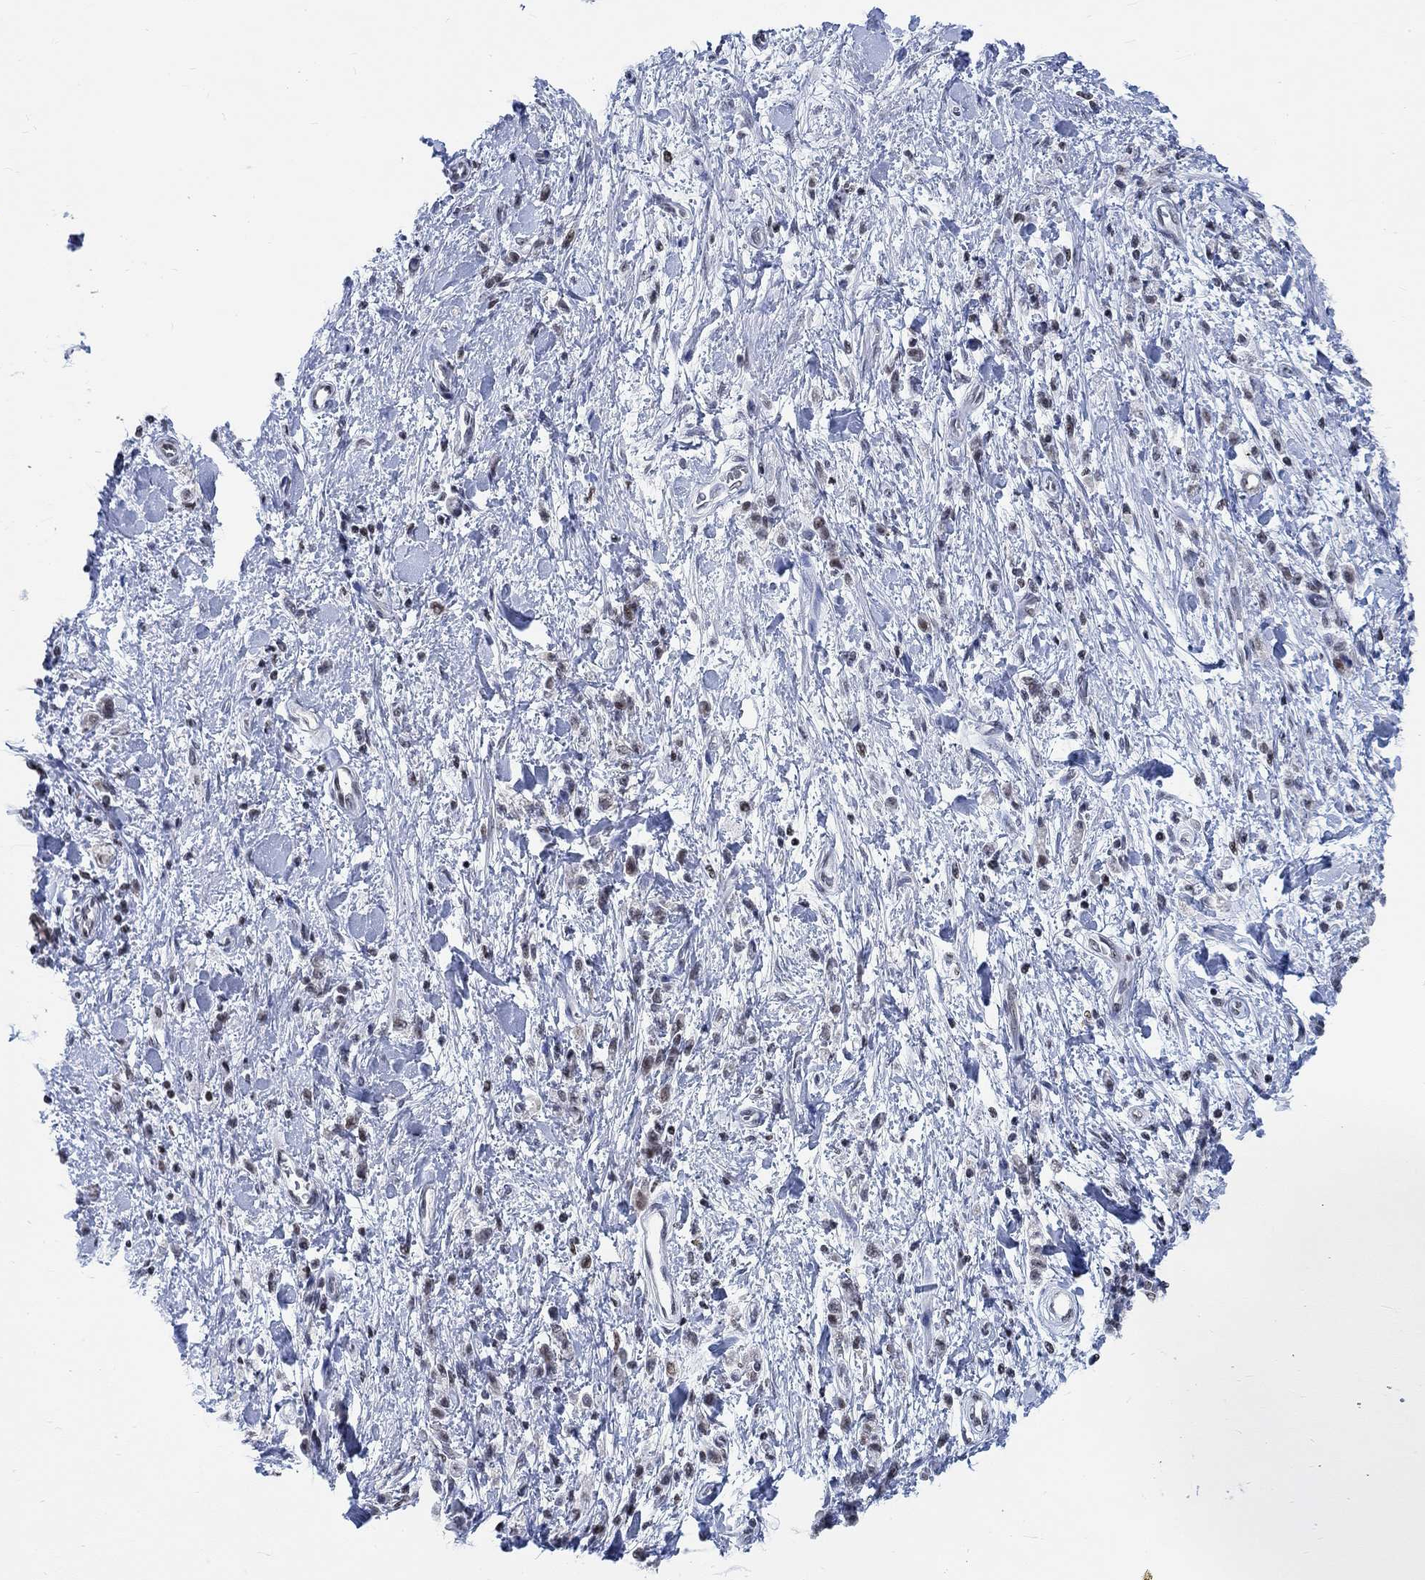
{"staining": {"intensity": "negative", "quantity": "none", "location": "none"}, "tissue": "stomach cancer", "cell_type": "Tumor cells", "image_type": "cancer", "snomed": [{"axis": "morphology", "description": "Adenocarcinoma, NOS"}, {"axis": "topography", "description": "Stomach"}], "caption": "A photomicrograph of stomach adenocarcinoma stained for a protein displays no brown staining in tumor cells.", "gene": "KCNH8", "patient": {"sex": "male", "age": 77}}